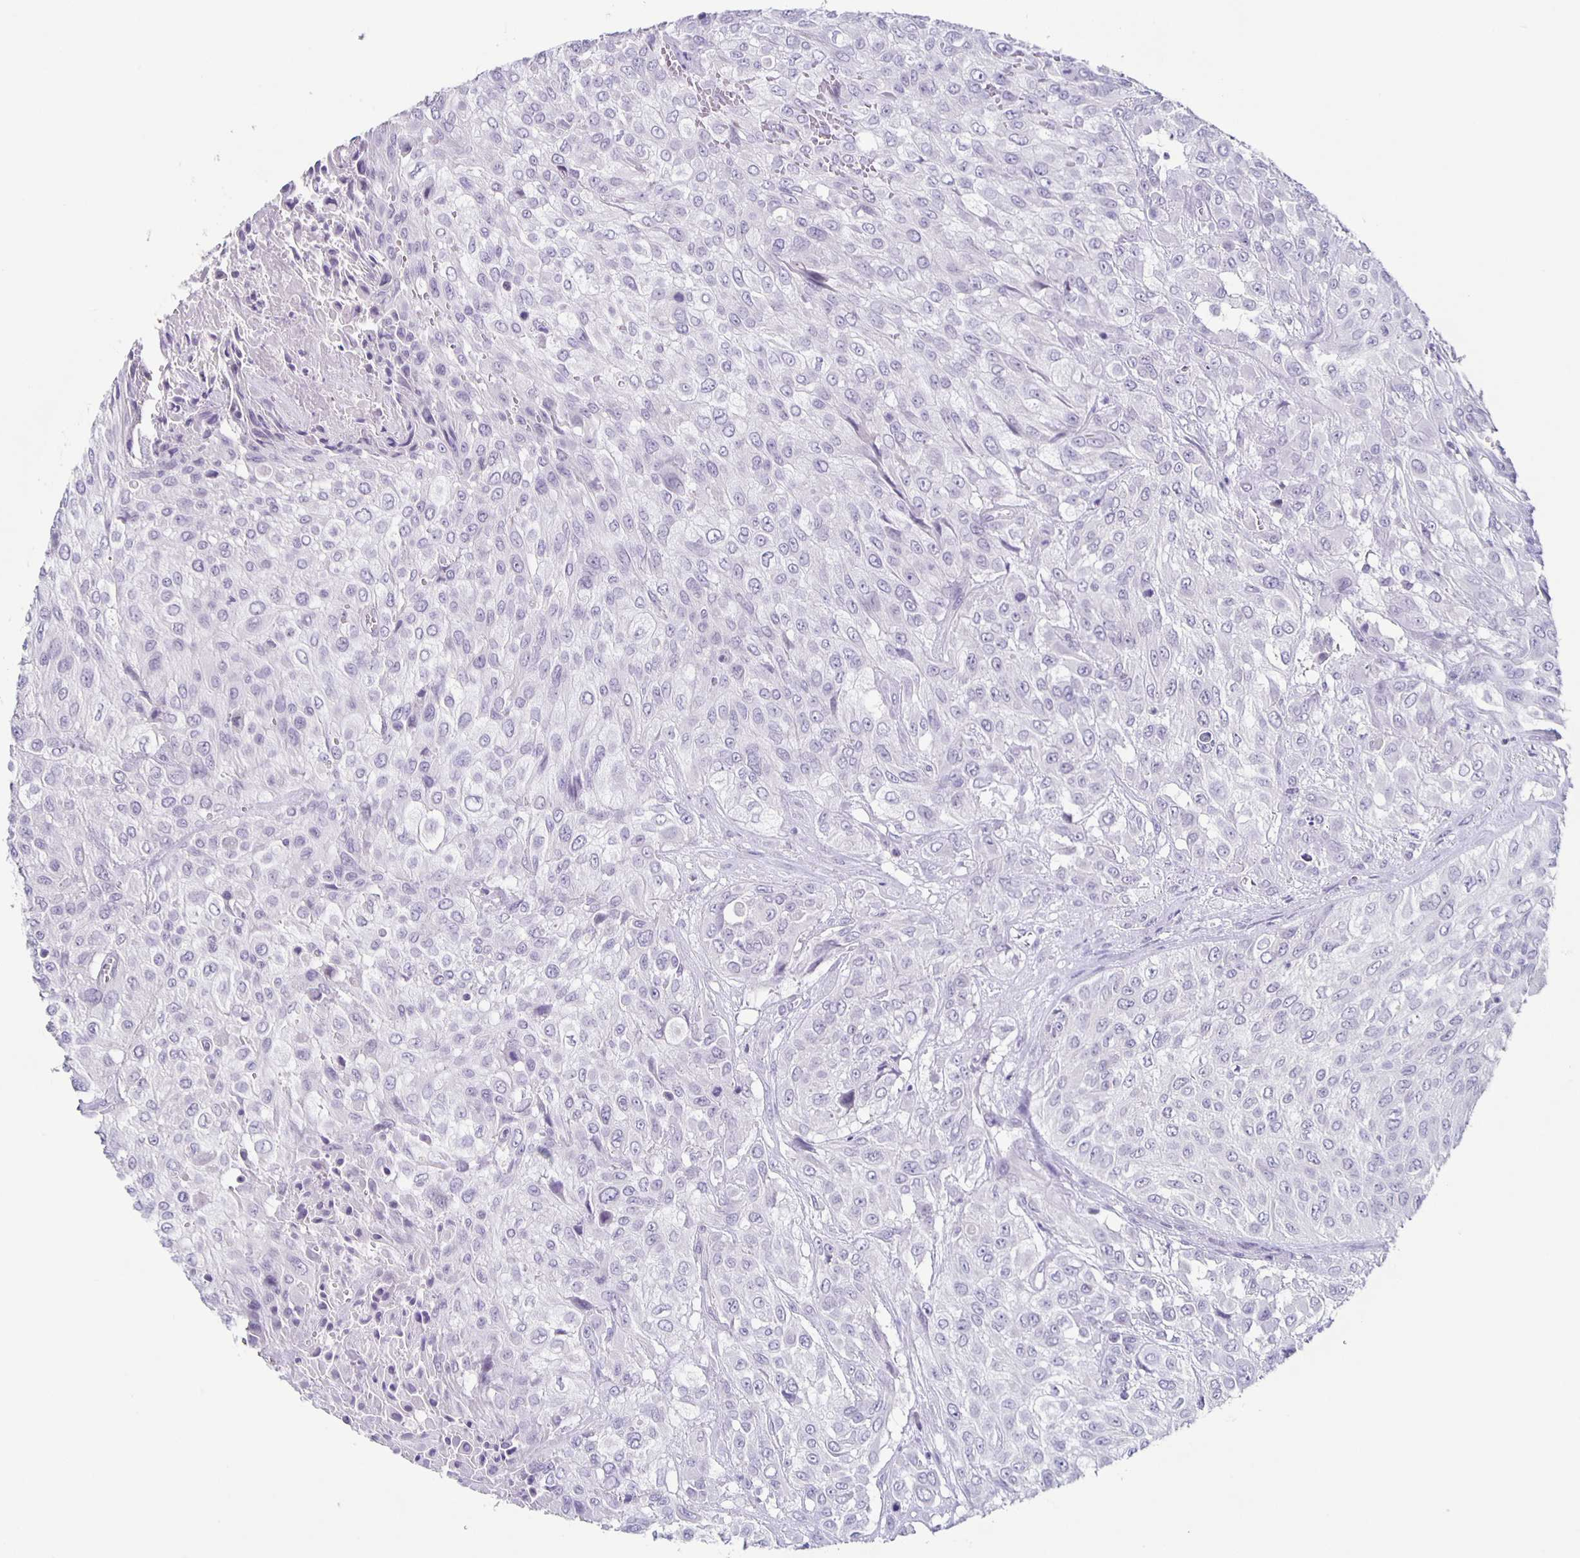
{"staining": {"intensity": "negative", "quantity": "none", "location": "none"}, "tissue": "urothelial cancer", "cell_type": "Tumor cells", "image_type": "cancer", "snomed": [{"axis": "morphology", "description": "Urothelial carcinoma, High grade"}, {"axis": "topography", "description": "Urinary bladder"}], "caption": "Tumor cells show no significant staining in urothelial cancer.", "gene": "CARNS1", "patient": {"sex": "male", "age": 57}}